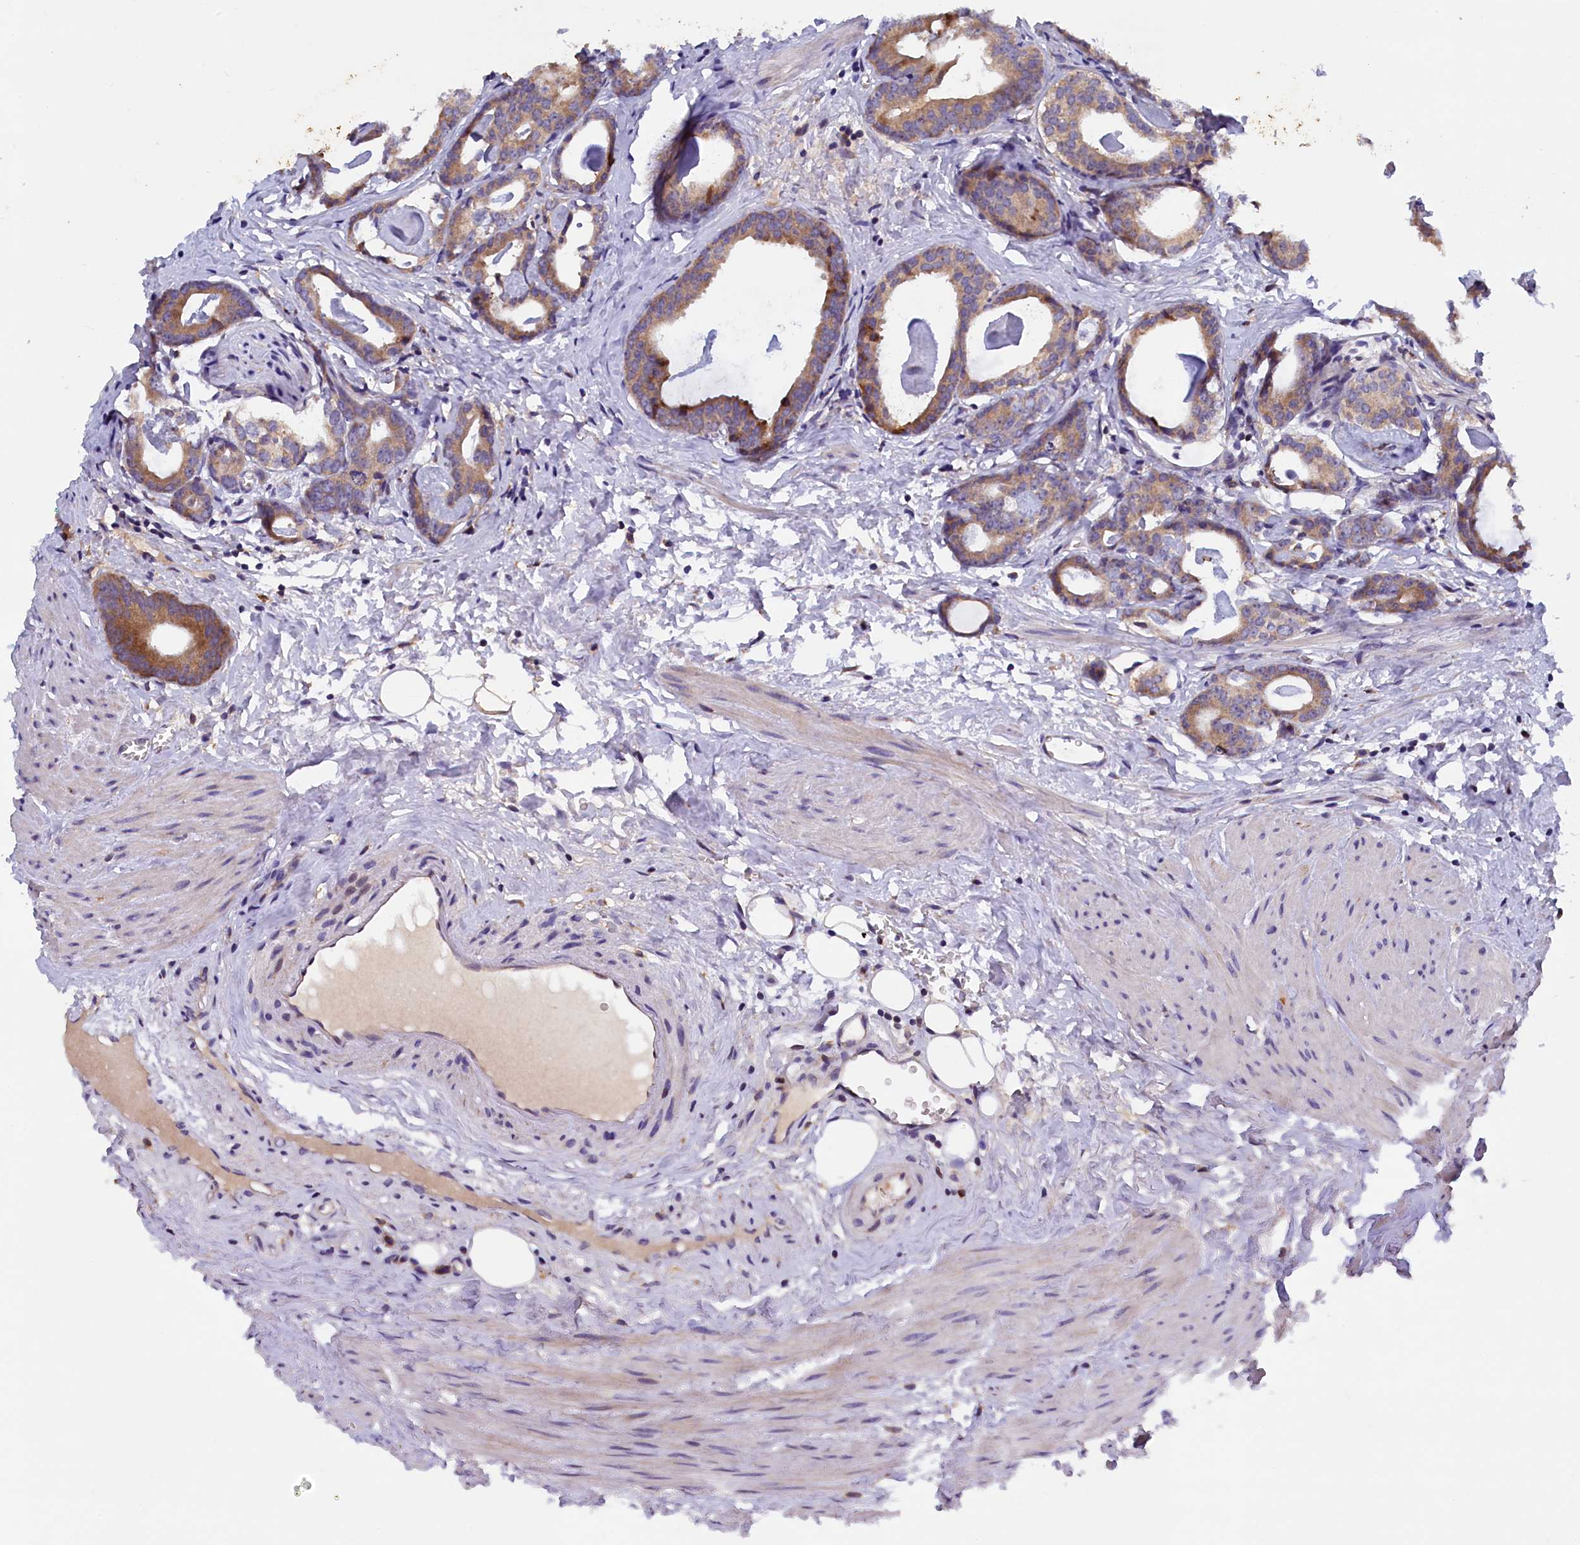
{"staining": {"intensity": "moderate", "quantity": ">75%", "location": "cytoplasmic/membranous"}, "tissue": "prostate cancer", "cell_type": "Tumor cells", "image_type": "cancer", "snomed": [{"axis": "morphology", "description": "Adenocarcinoma, Low grade"}, {"axis": "topography", "description": "Prostate"}], "caption": "This photomicrograph demonstrates immunohistochemistry (IHC) staining of human prostate cancer, with medium moderate cytoplasmic/membranous staining in about >75% of tumor cells.", "gene": "NAIP", "patient": {"sex": "male", "age": 71}}